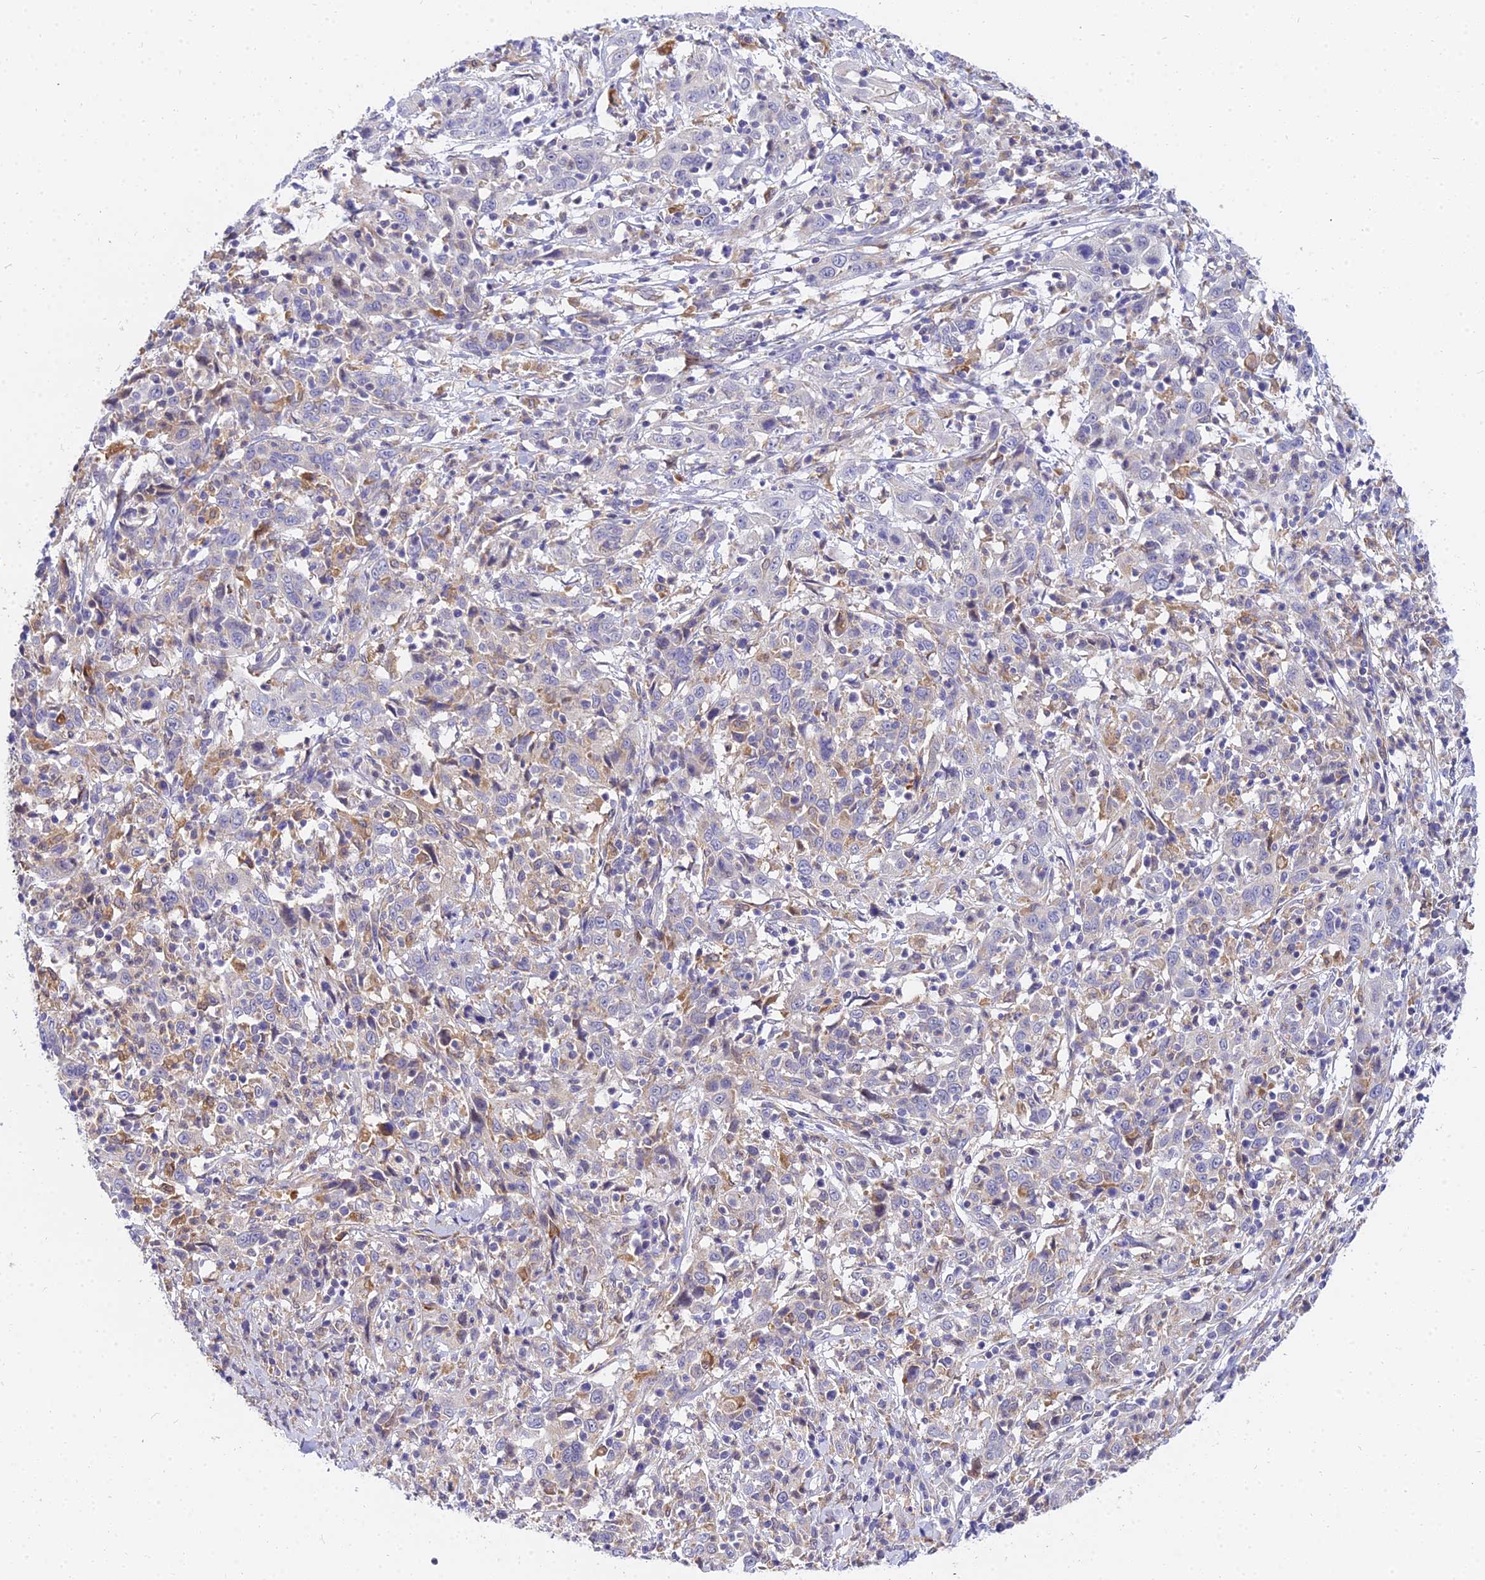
{"staining": {"intensity": "negative", "quantity": "none", "location": "none"}, "tissue": "cervical cancer", "cell_type": "Tumor cells", "image_type": "cancer", "snomed": [{"axis": "morphology", "description": "Squamous cell carcinoma, NOS"}, {"axis": "topography", "description": "Cervix"}], "caption": "Tumor cells show no significant expression in cervical cancer.", "gene": "ARL8B", "patient": {"sex": "female", "age": 46}}